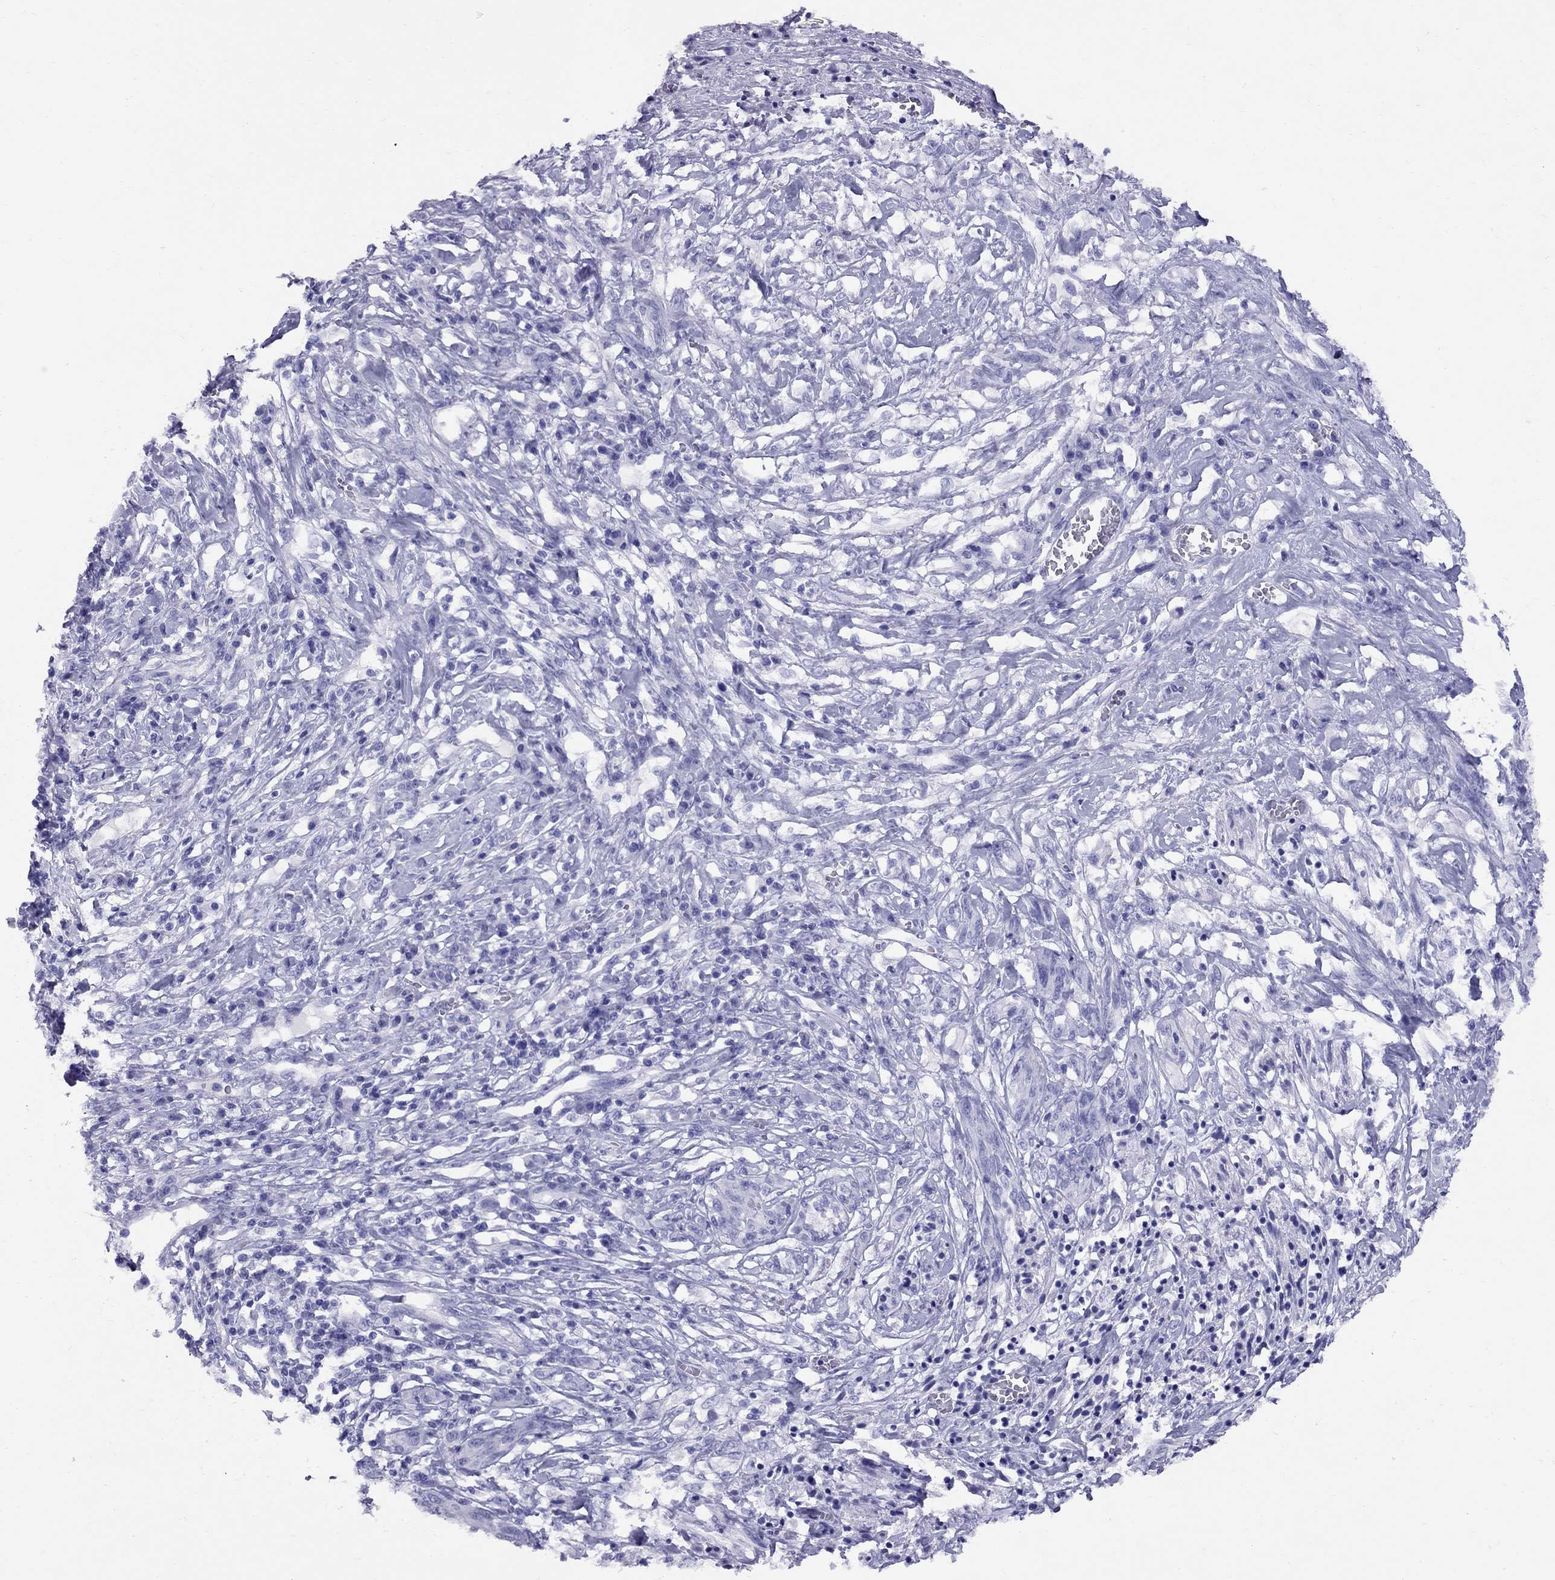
{"staining": {"intensity": "negative", "quantity": "none", "location": "none"}, "tissue": "melanoma", "cell_type": "Tumor cells", "image_type": "cancer", "snomed": [{"axis": "morphology", "description": "Malignant melanoma, NOS"}, {"axis": "topography", "description": "Skin"}], "caption": "Melanoma was stained to show a protein in brown. There is no significant positivity in tumor cells. Nuclei are stained in blue.", "gene": "AVPR1B", "patient": {"sex": "female", "age": 91}}